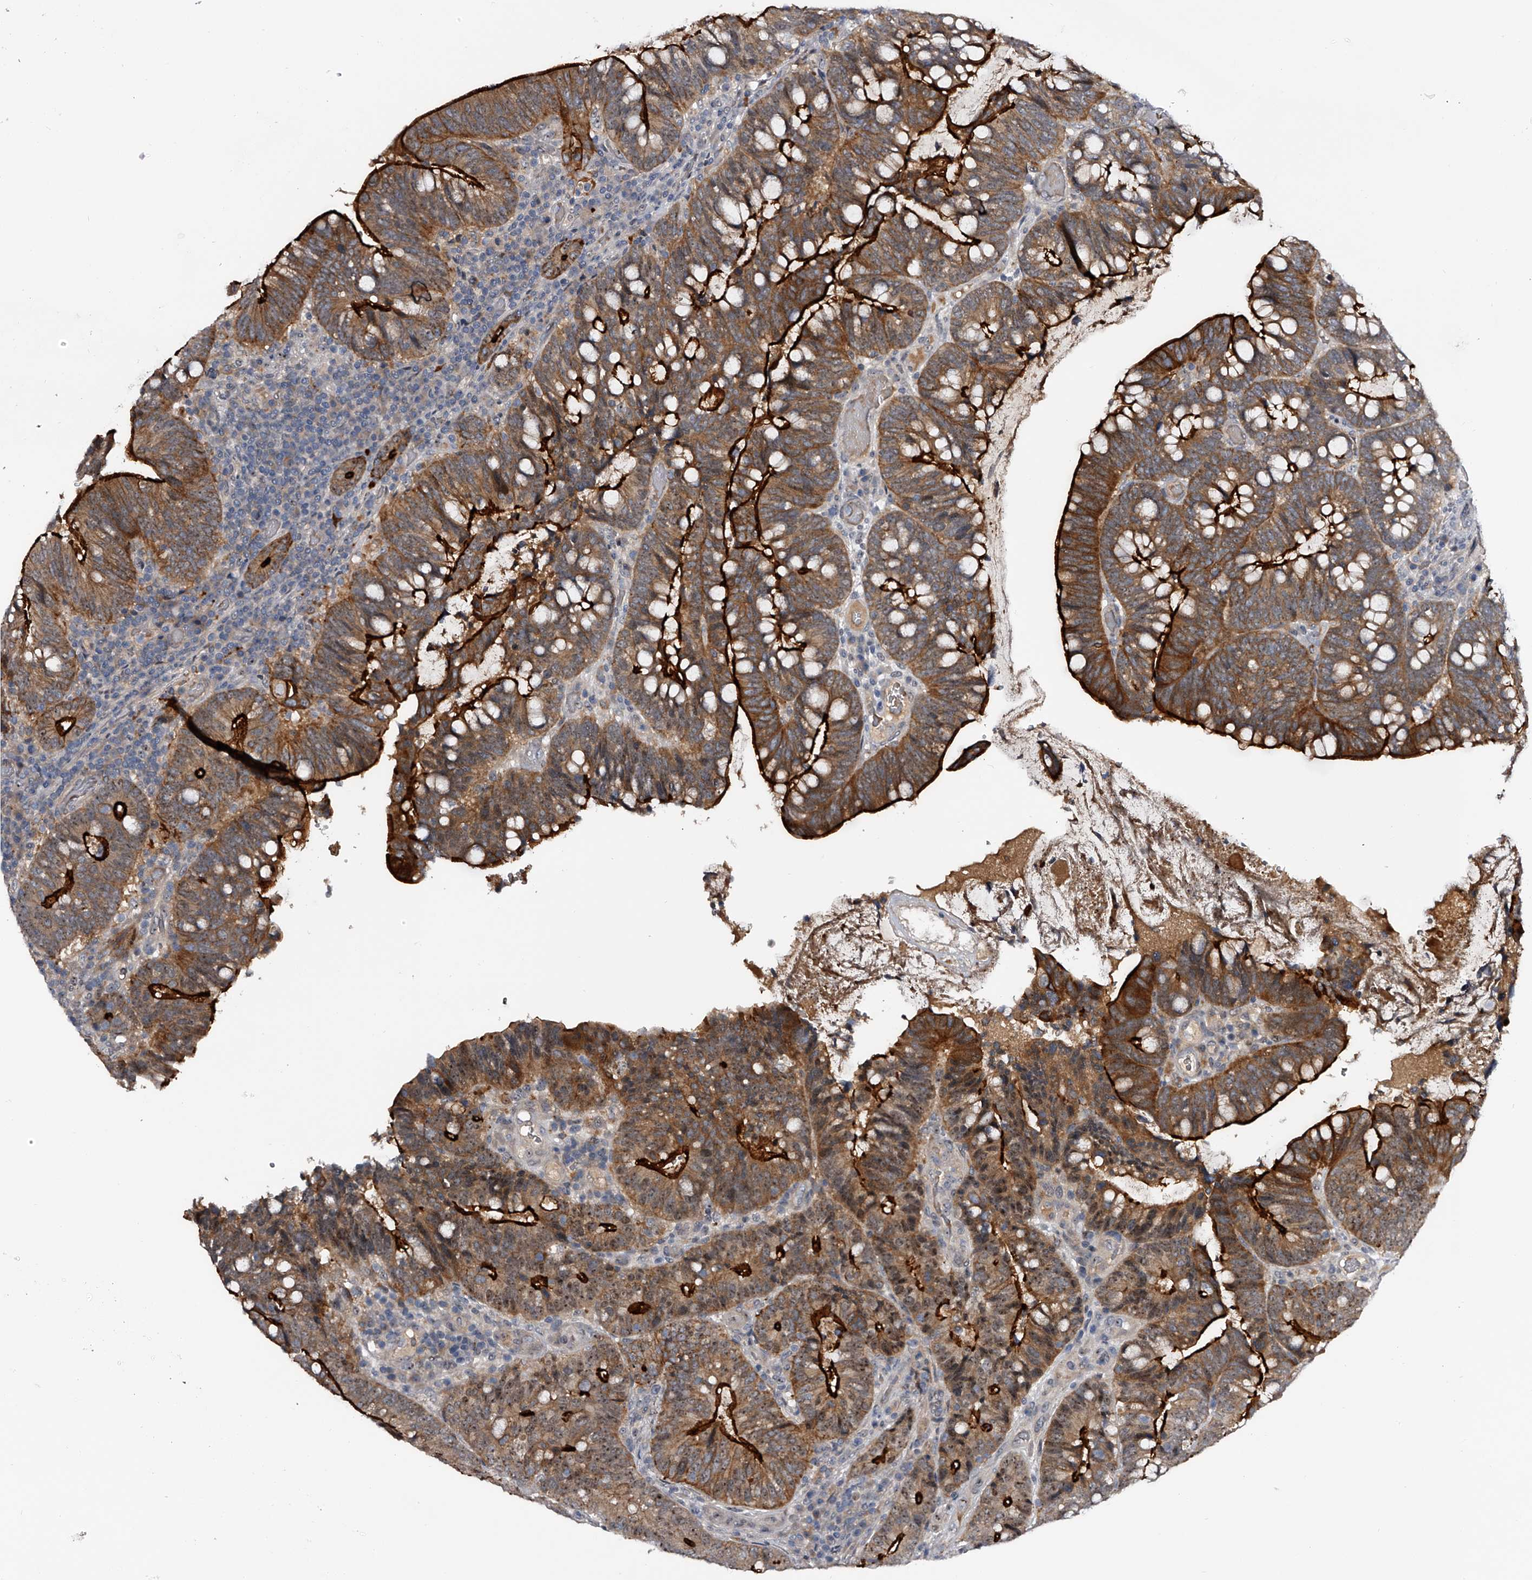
{"staining": {"intensity": "moderate", "quantity": ">75%", "location": "cytoplasmic/membranous,nuclear"}, "tissue": "colorectal cancer", "cell_type": "Tumor cells", "image_type": "cancer", "snomed": [{"axis": "morphology", "description": "Adenocarcinoma, NOS"}, {"axis": "topography", "description": "Colon"}], "caption": "A brown stain highlights moderate cytoplasmic/membranous and nuclear staining of a protein in colorectal cancer tumor cells. Immunohistochemistry stains the protein in brown and the nuclei are stained blue.", "gene": "MDN1", "patient": {"sex": "female", "age": 66}}